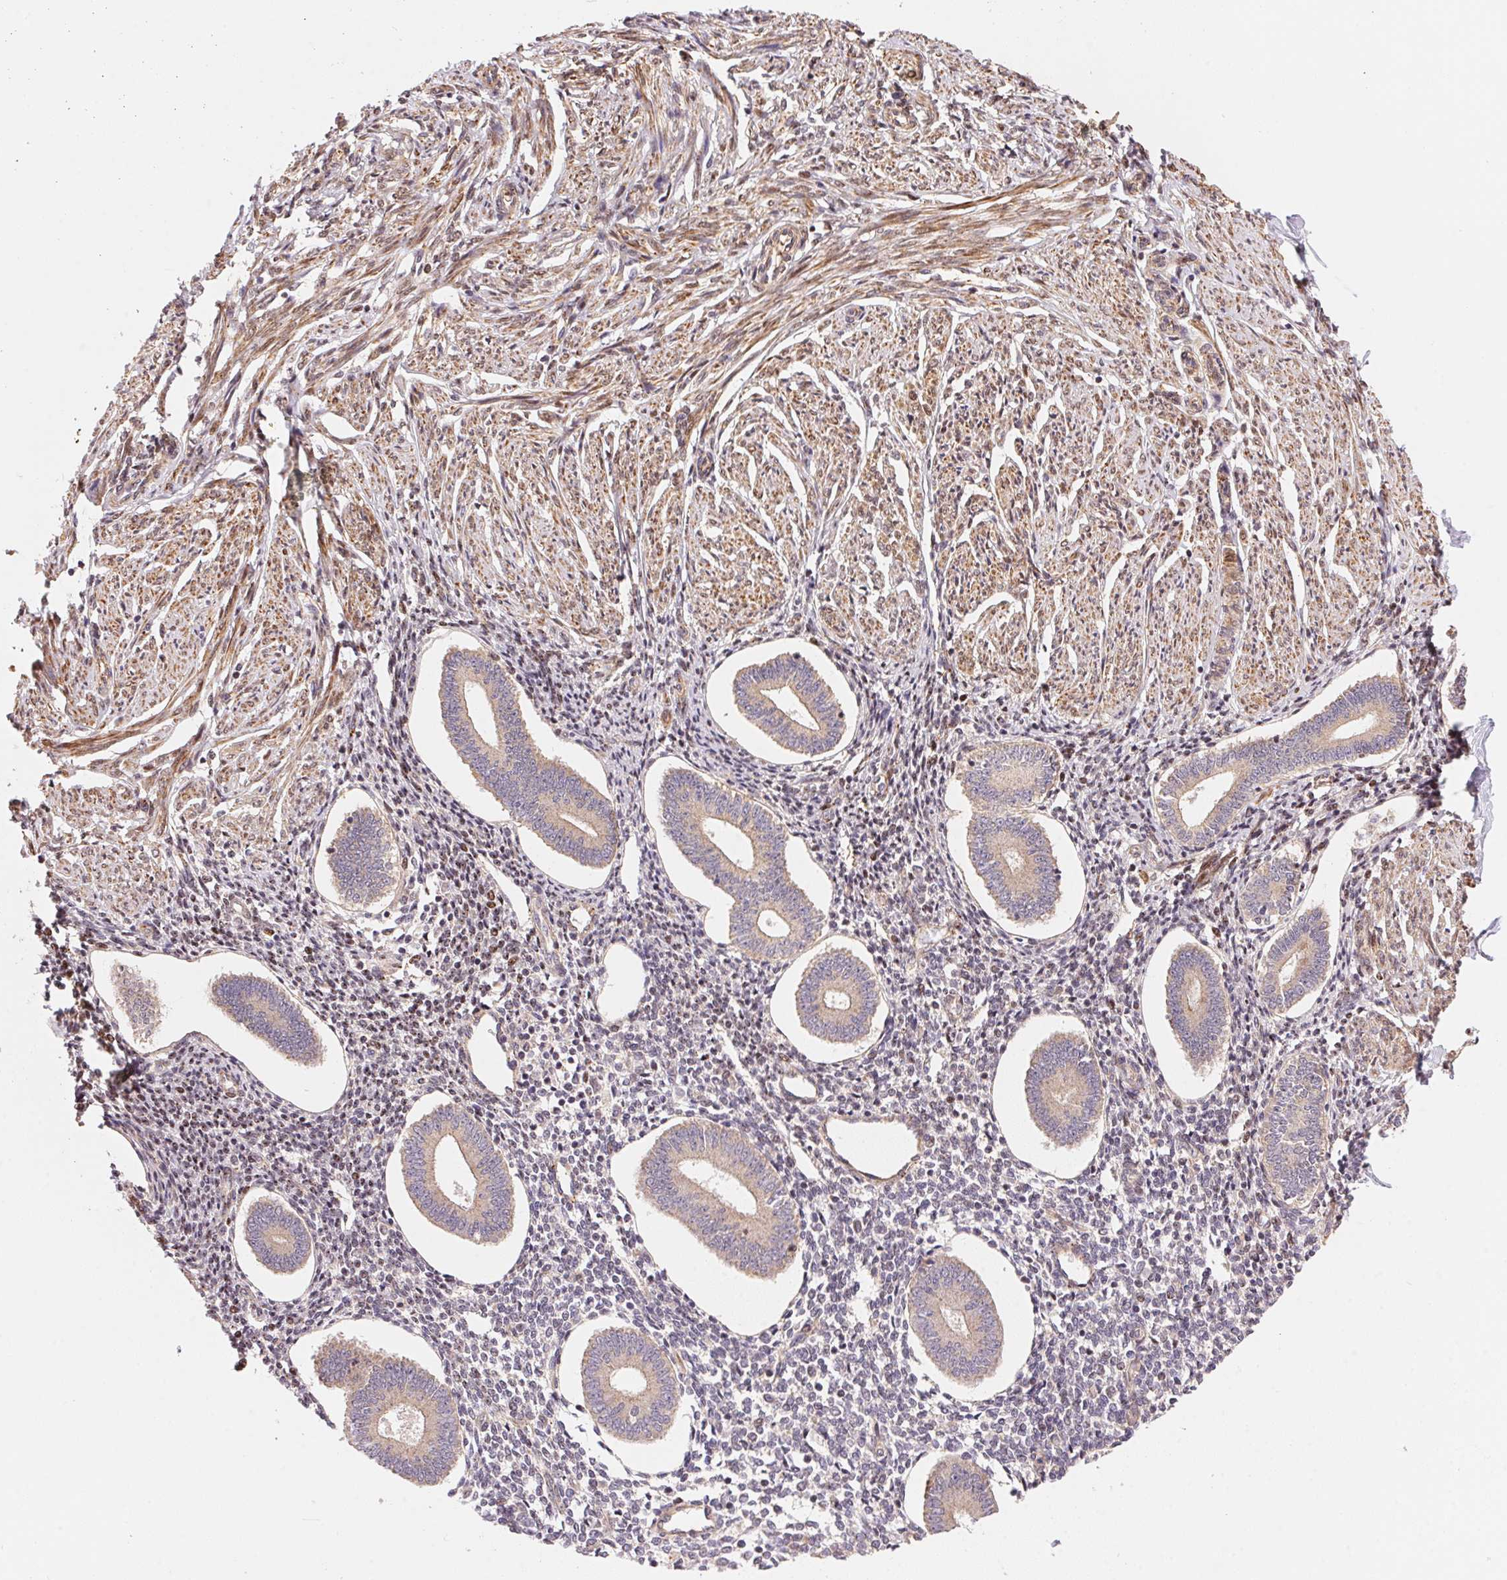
{"staining": {"intensity": "weak", "quantity": "<25%", "location": "cytoplasmic/membranous"}, "tissue": "endometrium", "cell_type": "Cells in endometrial stroma", "image_type": "normal", "snomed": [{"axis": "morphology", "description": "Normal tissue, NOS"}, {"axis": "topography", "description": "Endometrium"}], "caption": "Immunohistochemistry micrograph of benign human endometrium stained for a protein (brown), which exhibits no positivity in cells in endometrial stroma. Brightfield microscopy of immunohistochemistry (IHC) stained with DAB (brown) and hematoxylin (blue), captured at high magnification.", "gene": "TNIP2", "patient": {"sex": "female", "age": 40}}